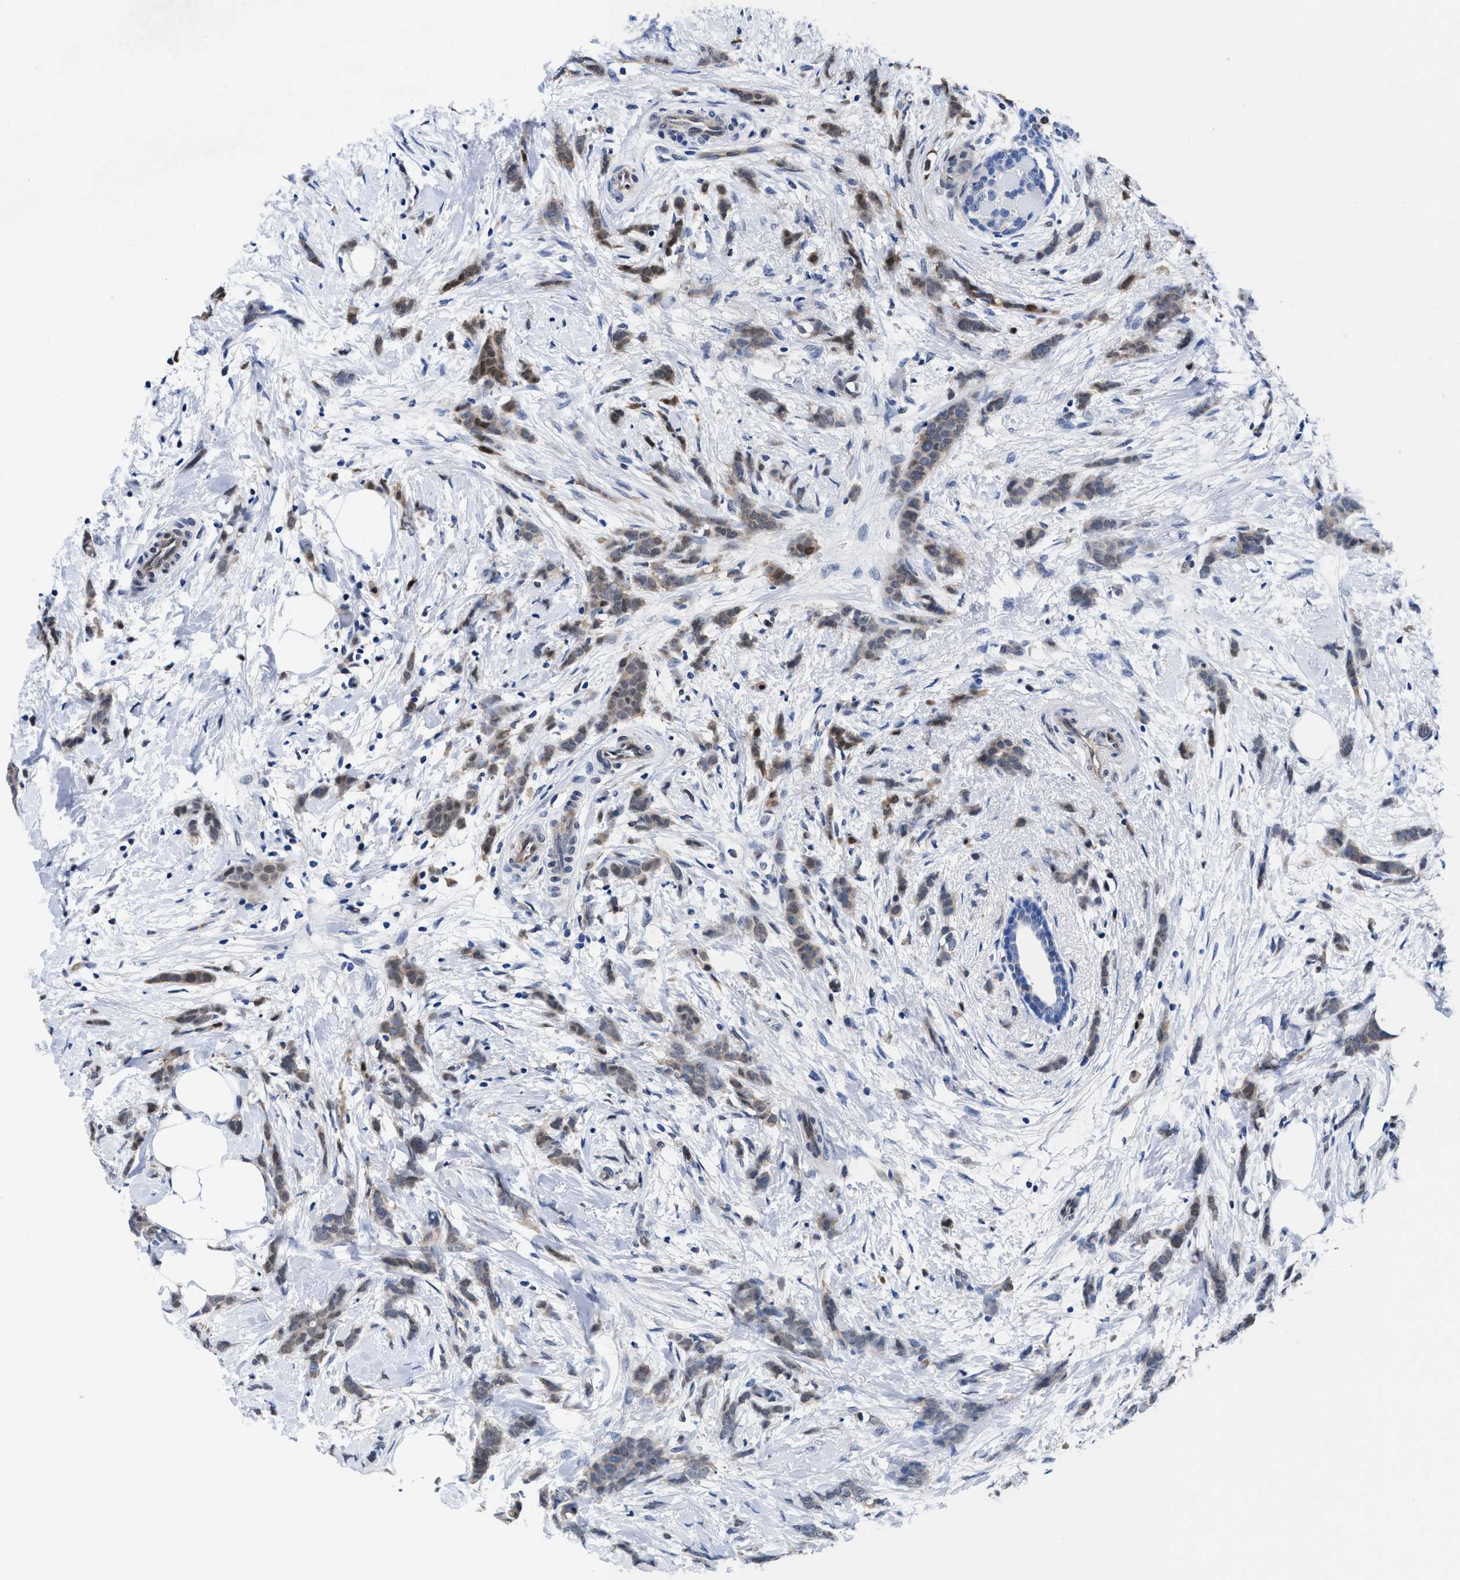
{"staining": {"intensity": "weak", "quantity": ">75%", "location": "cytoplasmic/membranous,nuclear"}, "tissue": "breast cancer", "cell_type": "Tumor cells", "image_type": "cancer", "snomed": [{"axis": "morphology", "description": "Lobular carcinoma, in situ"}, {"axis": "morphology", "description": "Lobular carcinoma"}, {"axis": "topography", "description": "Breast"}], "caption": "Immunohistochemical staining of human breast cancer displays weak cytoplasmic/membranous and nuclear protein staining in approximately >75% of tumor cells.", "gene": "ACLY", "patient": {"sex": "female", "age": 41}}